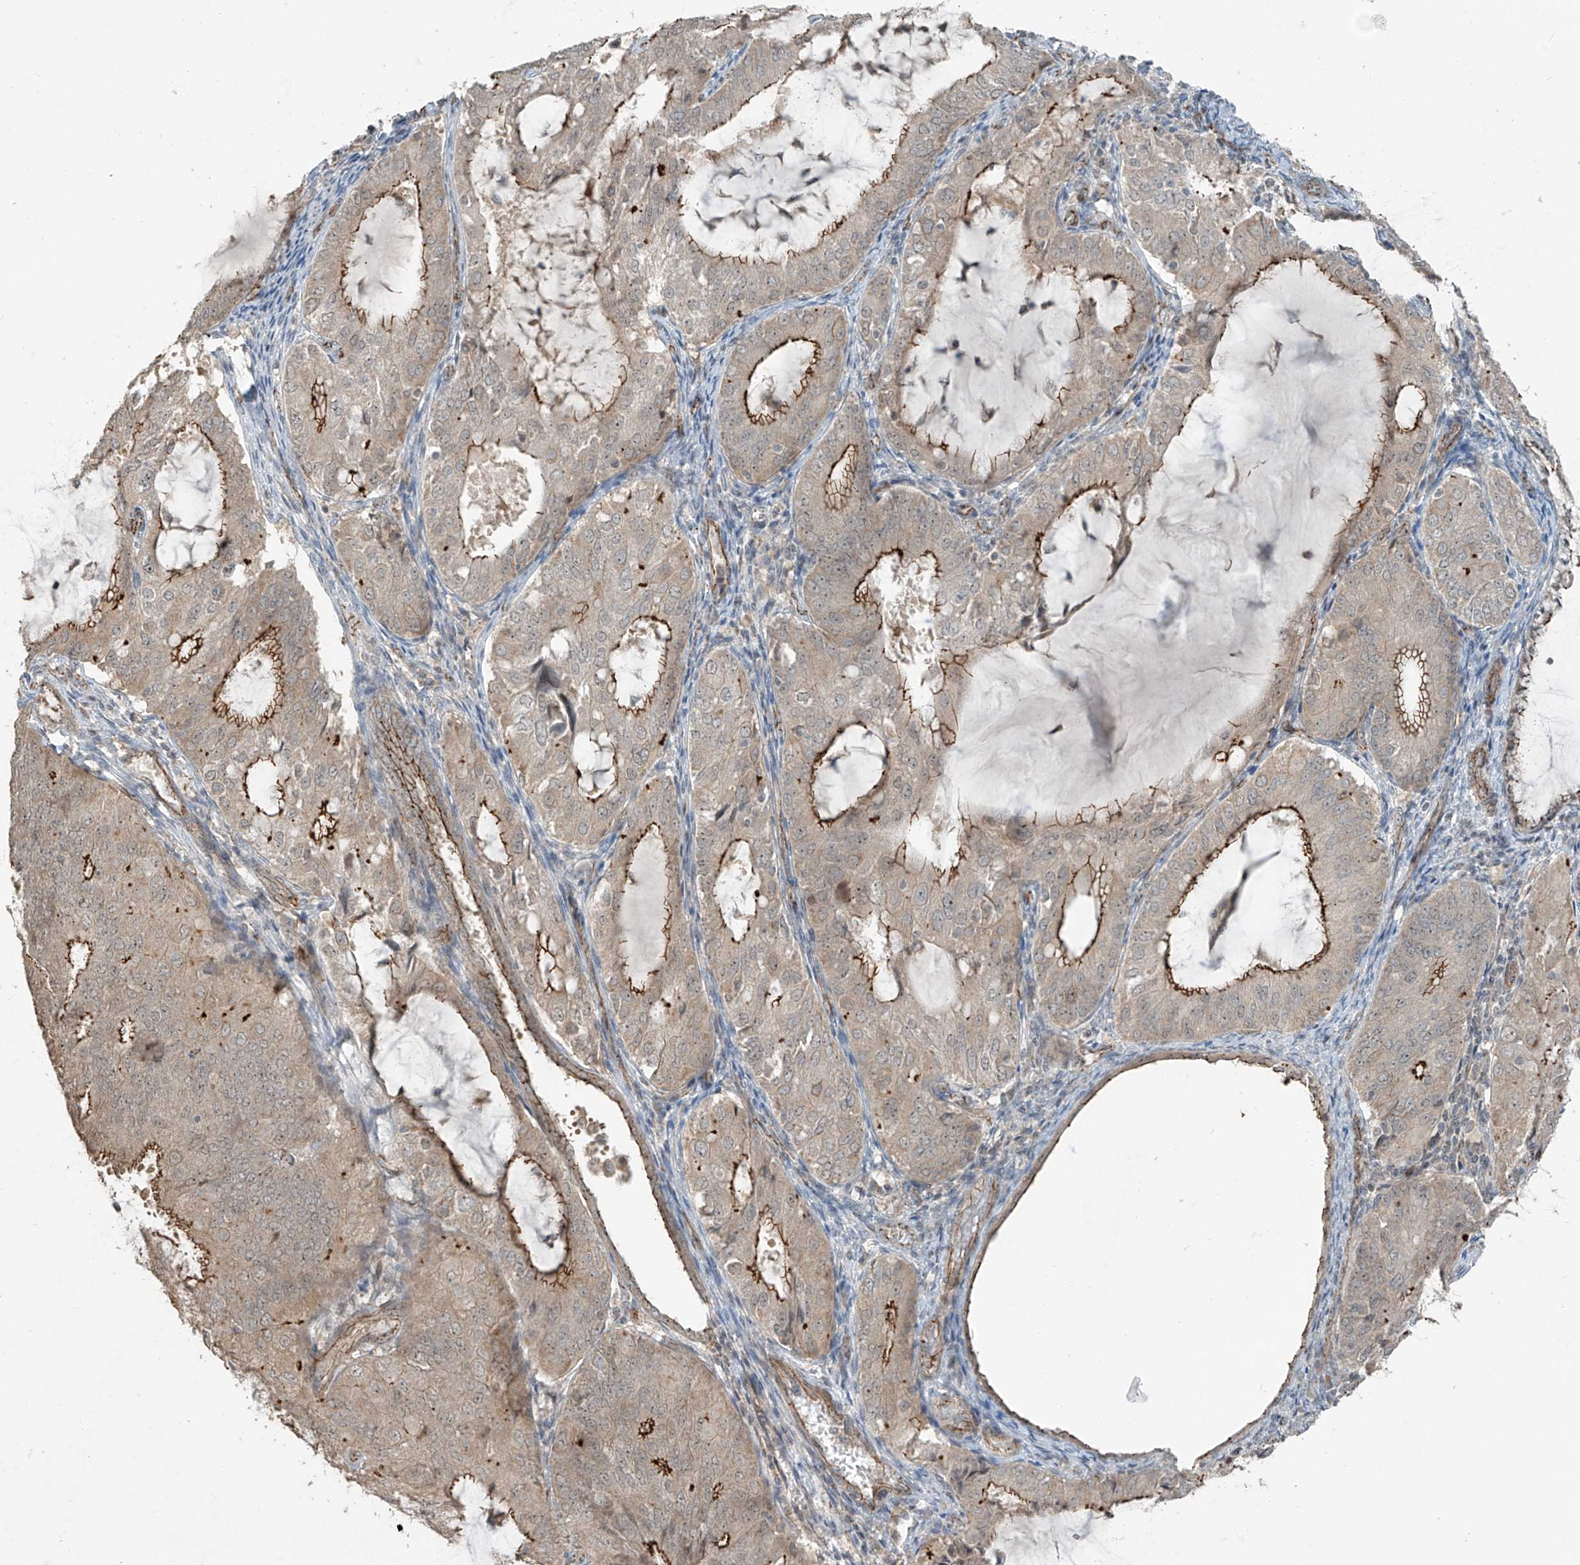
{"staining": {"intensity": "moderate", "quantity": ">75%", "location": "cytoplasmic/membranous"}, "tissue": "endometrial cancer", "cell_type": "Tumor cells", "image_type": "cancer", "snomed": [{"axis": "morphology", "description": "Adenocarcinoma, NOS"}, {"axis": "topography", "description": "Endometrium"}], "caption": "This is a micrograph of IHC staining of endometrial cancer, which shows moderate expression in the cytoplasmic/membranous of tumor cells.", "gene": "ZNF16", "patient": {"sex": "female", "age": 81}}